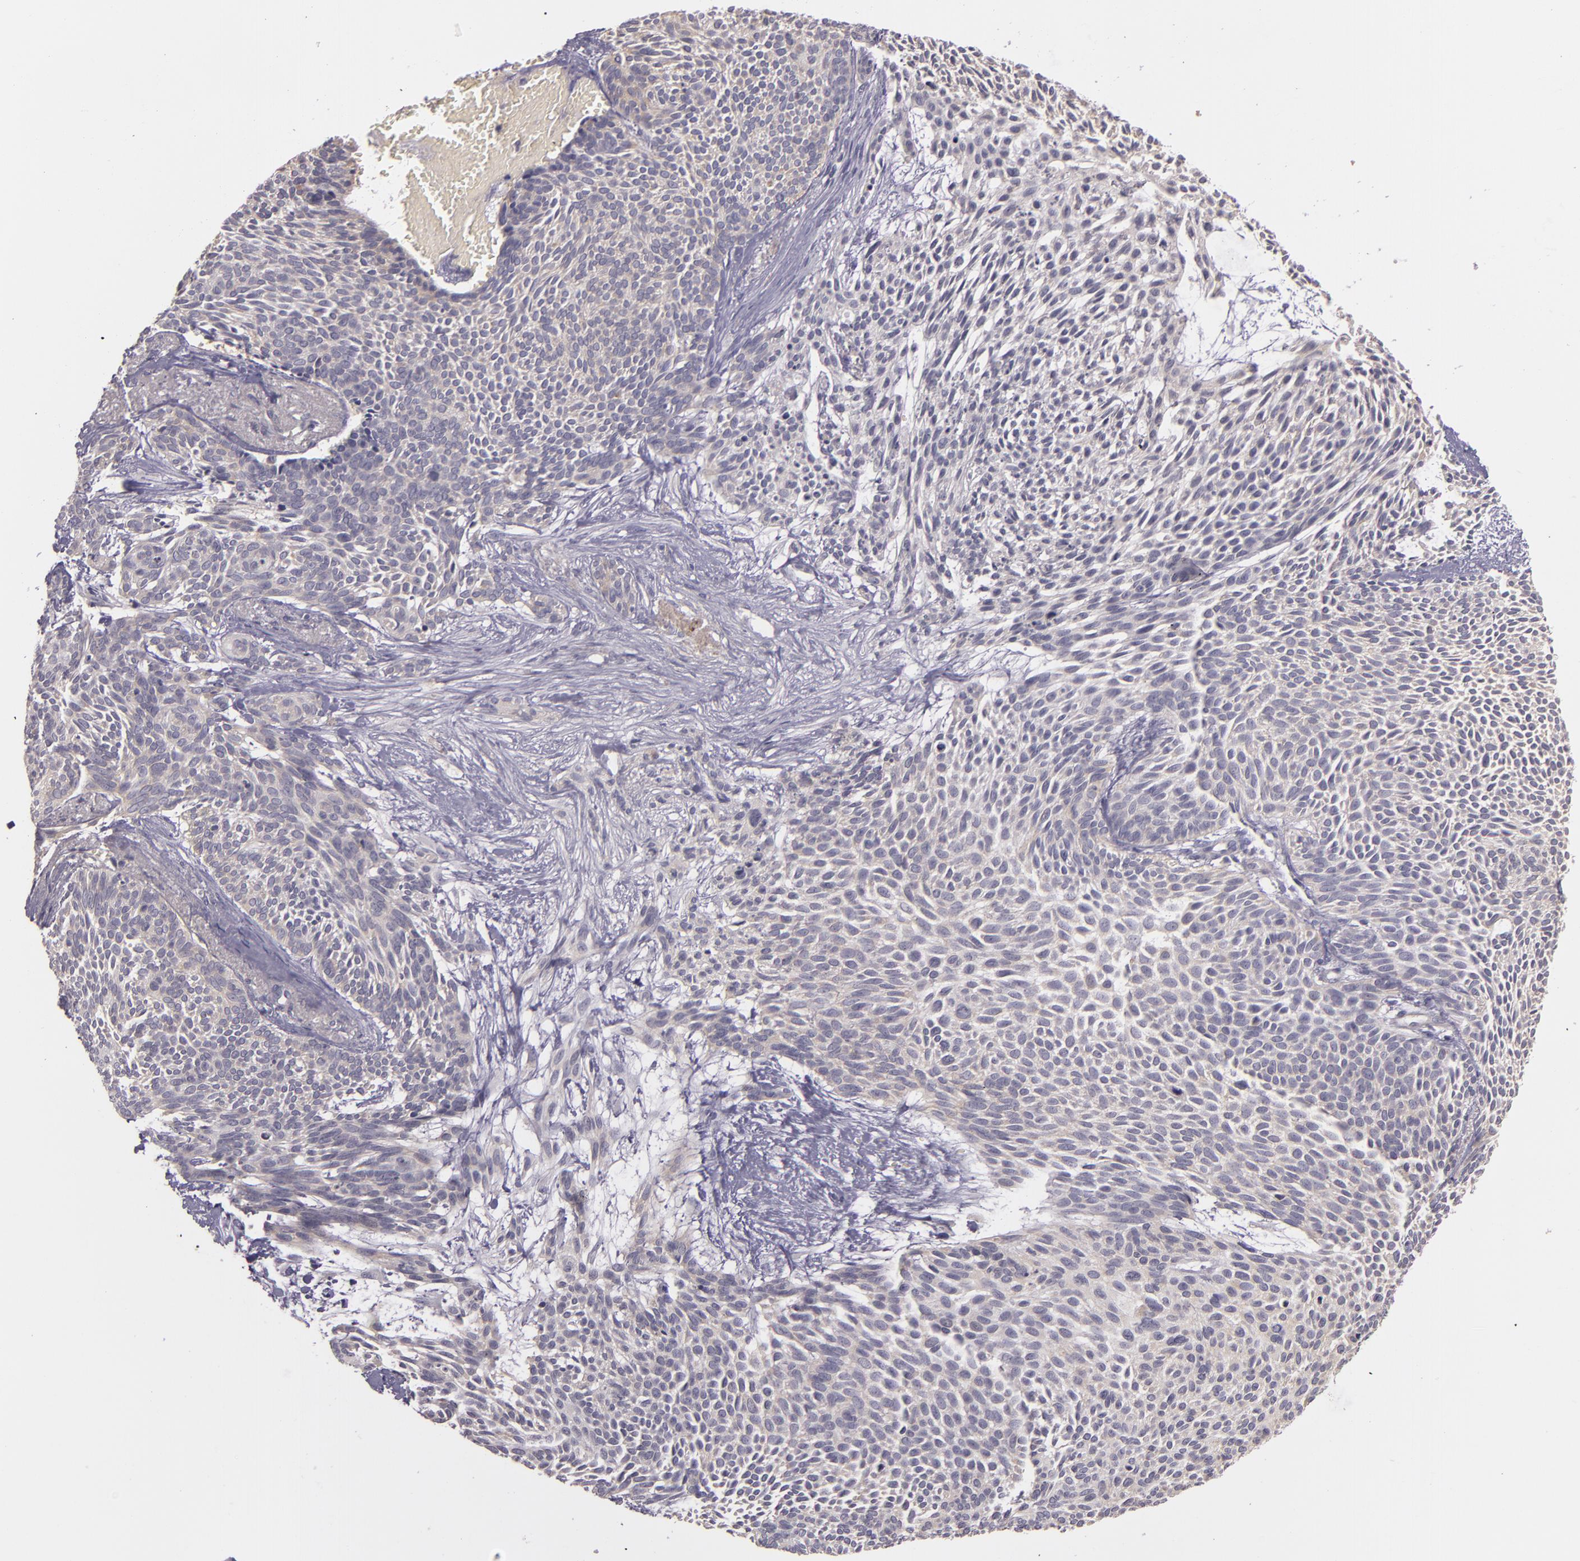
{"staining": {"intensity": "negative", "quantity": "none", "location": "none"}, "tissue": "skin cancer", "cell_type": "Tumor cells", "image_type": "cancer", "snomed": [{"axis": "morphology", "description": "Basal cell carcinoma"}, {"axis": "topography", "description": "Skin"}], "caption": "IHC of skin basal cell carcinoma displays no positivity in tumor cells.", "gene": "RALGAPA1", "patient": {"sex": "male", "age": 84}}